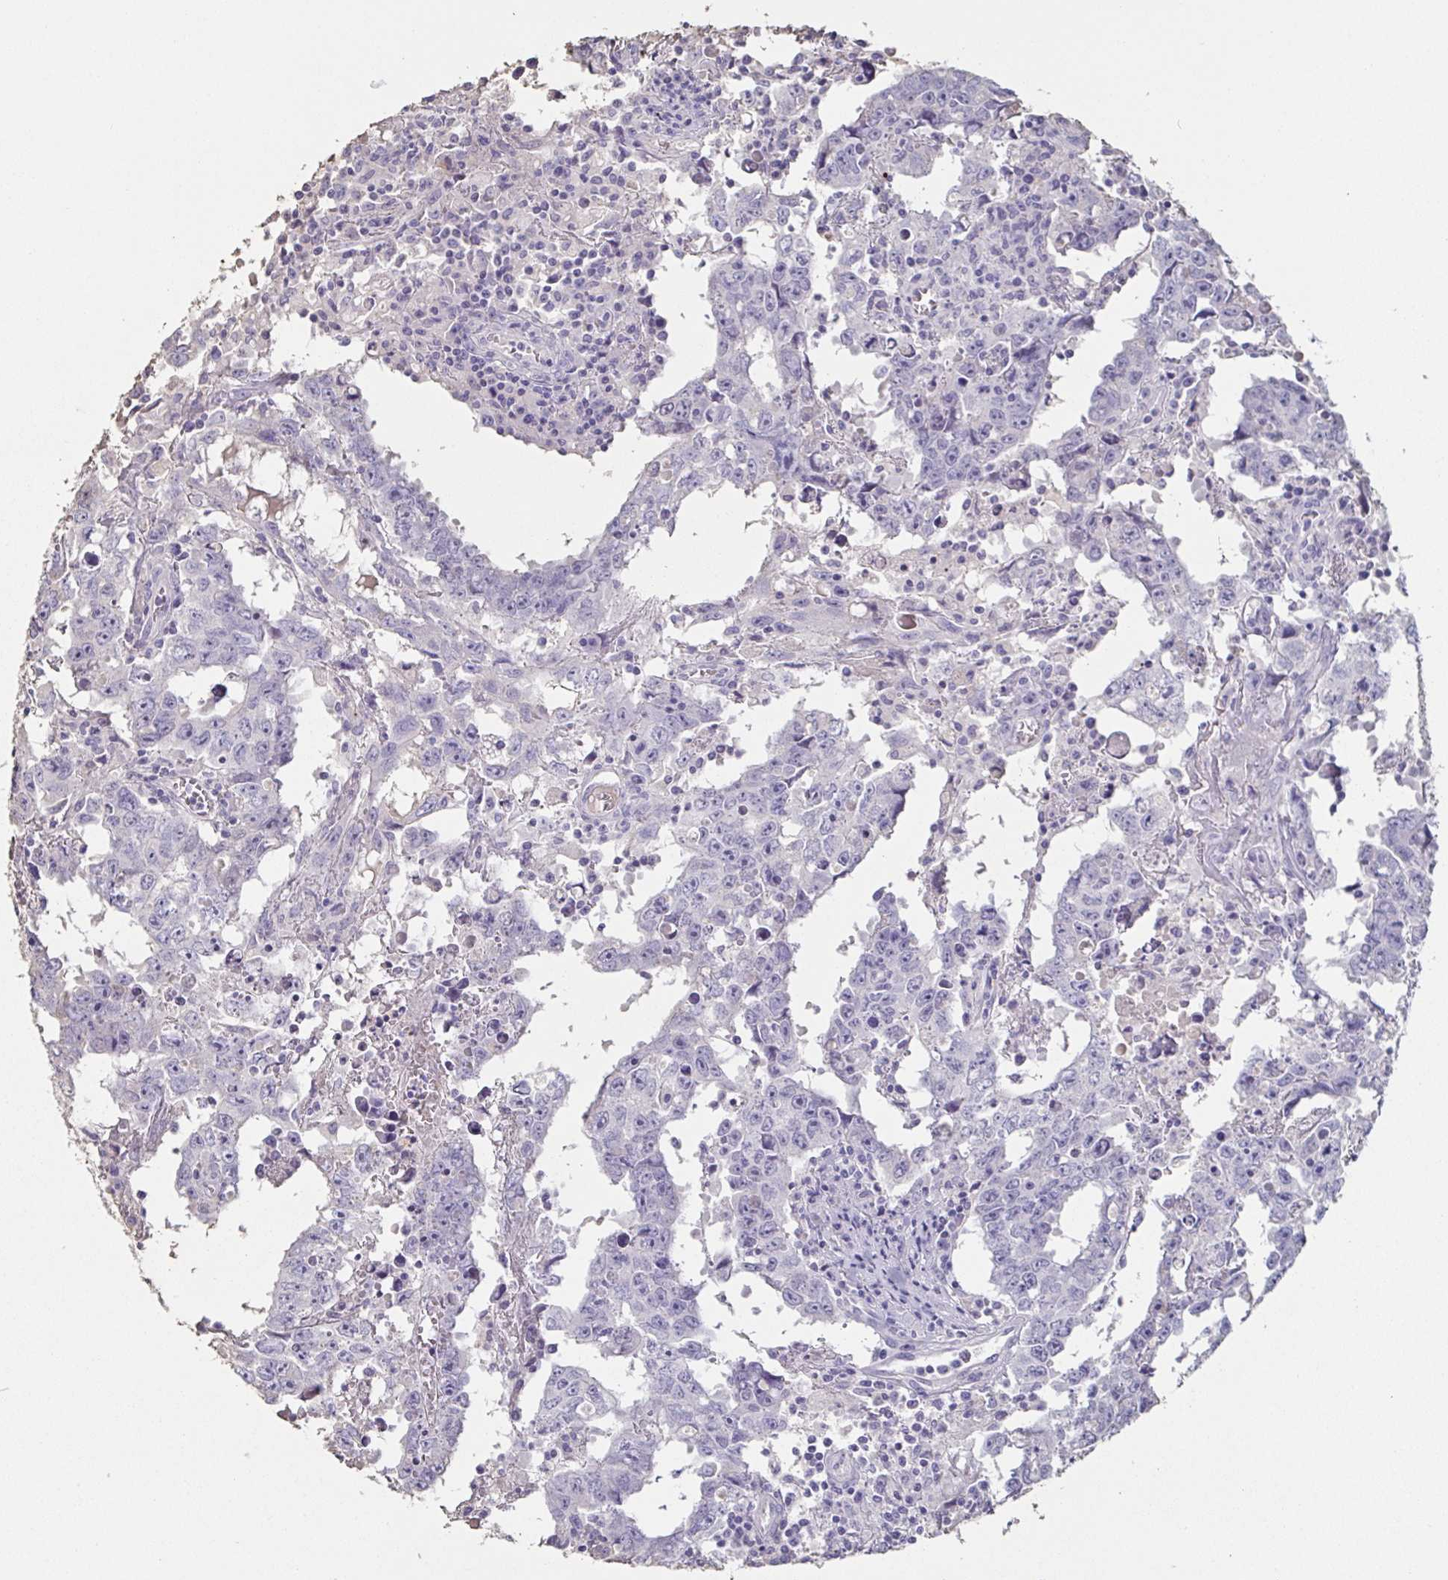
{"staining": {"intensity": "negative", "quantity": "none", "location": "none"}, "tissue": "testis cancer", "cell_type": "Tumor cells", "image_type": "cancer", "snomed": [{"axis": "morphology", "description": "Carcinoma, Embryonal, NOS"}, {"axis": "topography", "description": "Testis"}], "caption": "This is an immunohistochemistry photomicrograph of embryonal carcinoma (testis). There is no staining in tumor cells.", "gene": "BPIFA2", "patient": {"sex": "male", "age": 22}}